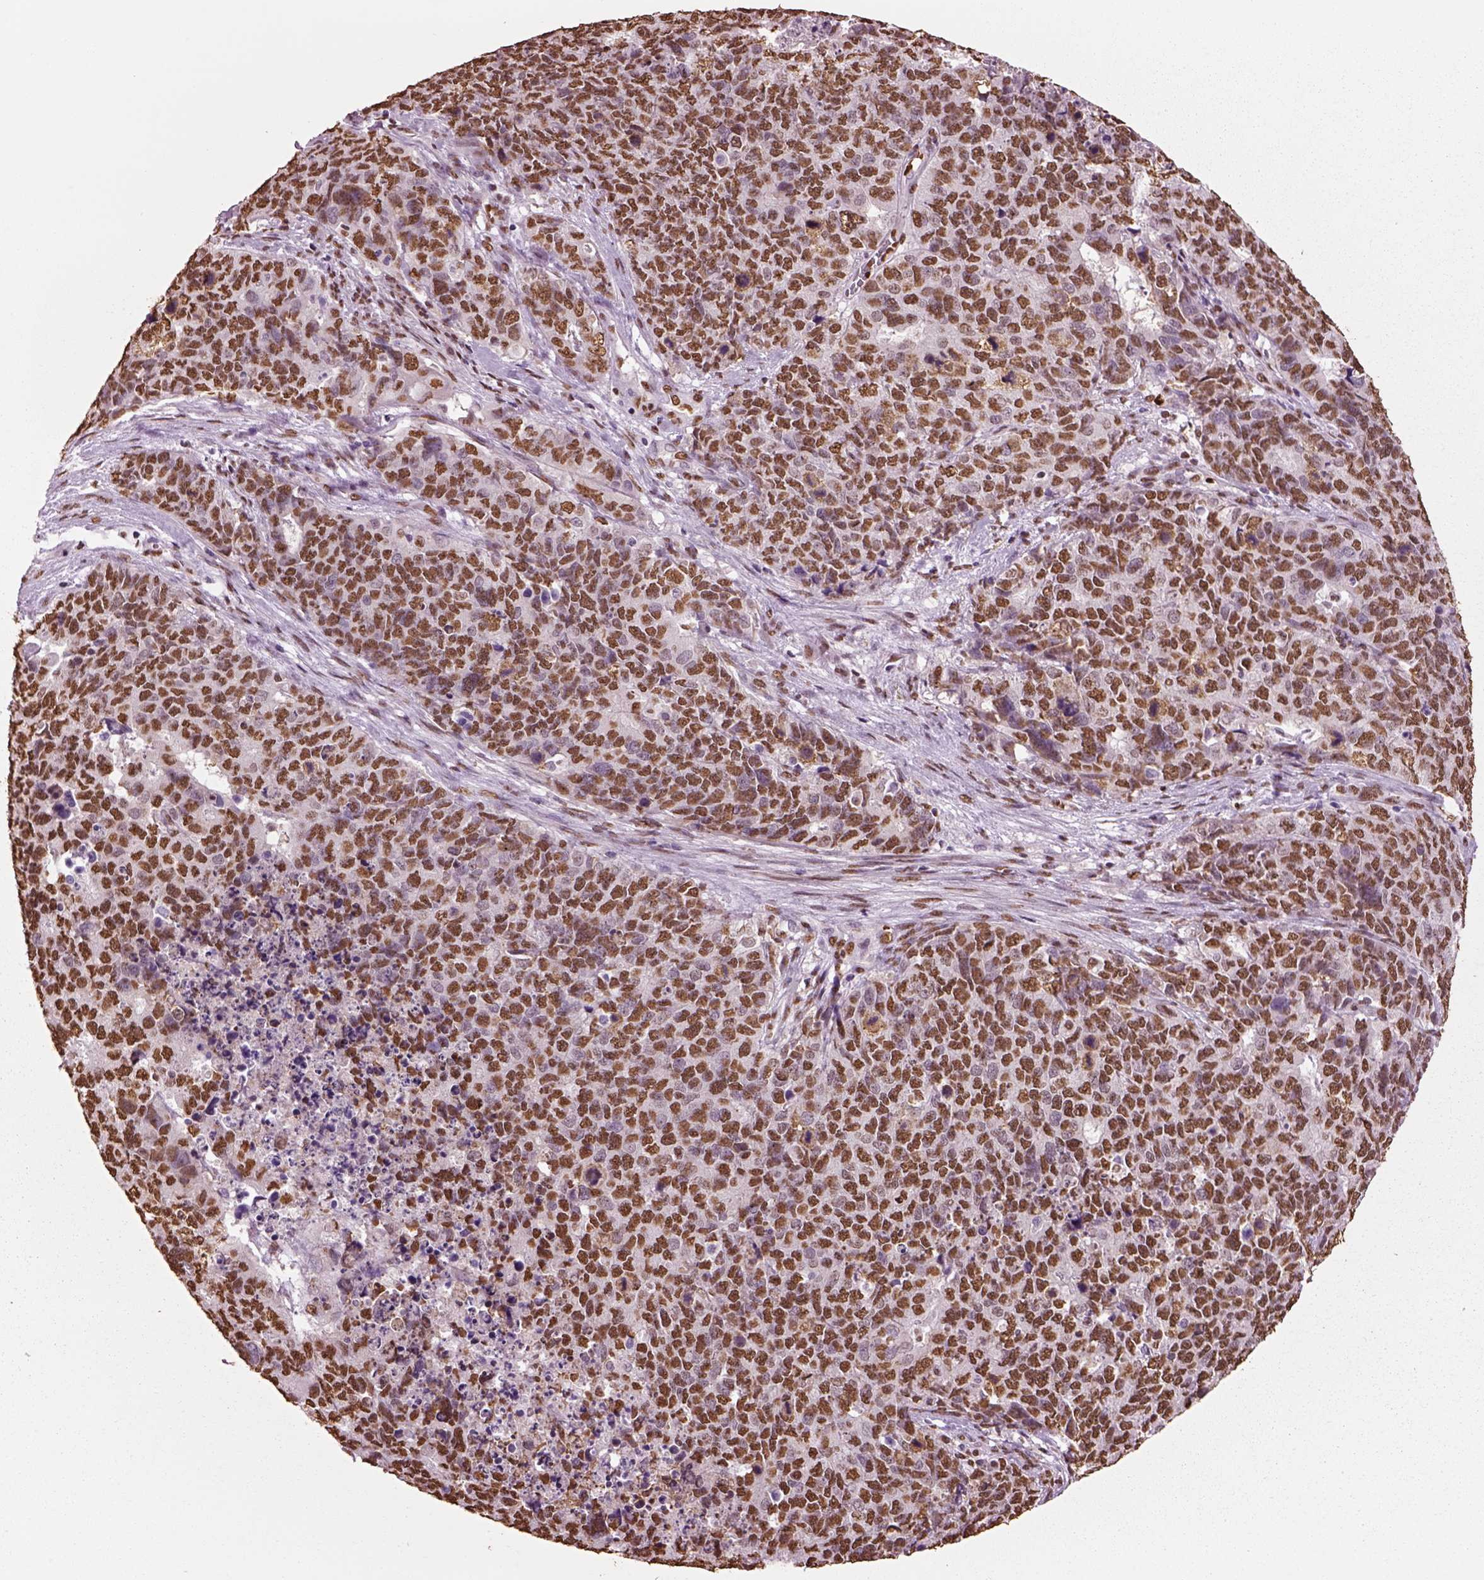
{"staining": {"intensity": "moderate", "quantity": ">75%", "location": "nuclear"}, "tissue": "cervical cancer", "cell_type": "Tumor cells", "image_type": "cancer", "snomed": [{"axis": "morphology", "description": "Squamous cell carcinoma, NOS"}, {"axis": "topography", "description": "Cervix"}], "caption": "Approximately >75% of tumor cells in cervical cancer reveal moderate nuclear protein staining as visualized by brown immunohistochemical staining.", "gene": "DDX3X", "patient": {"sex": "female", "age": 63}}